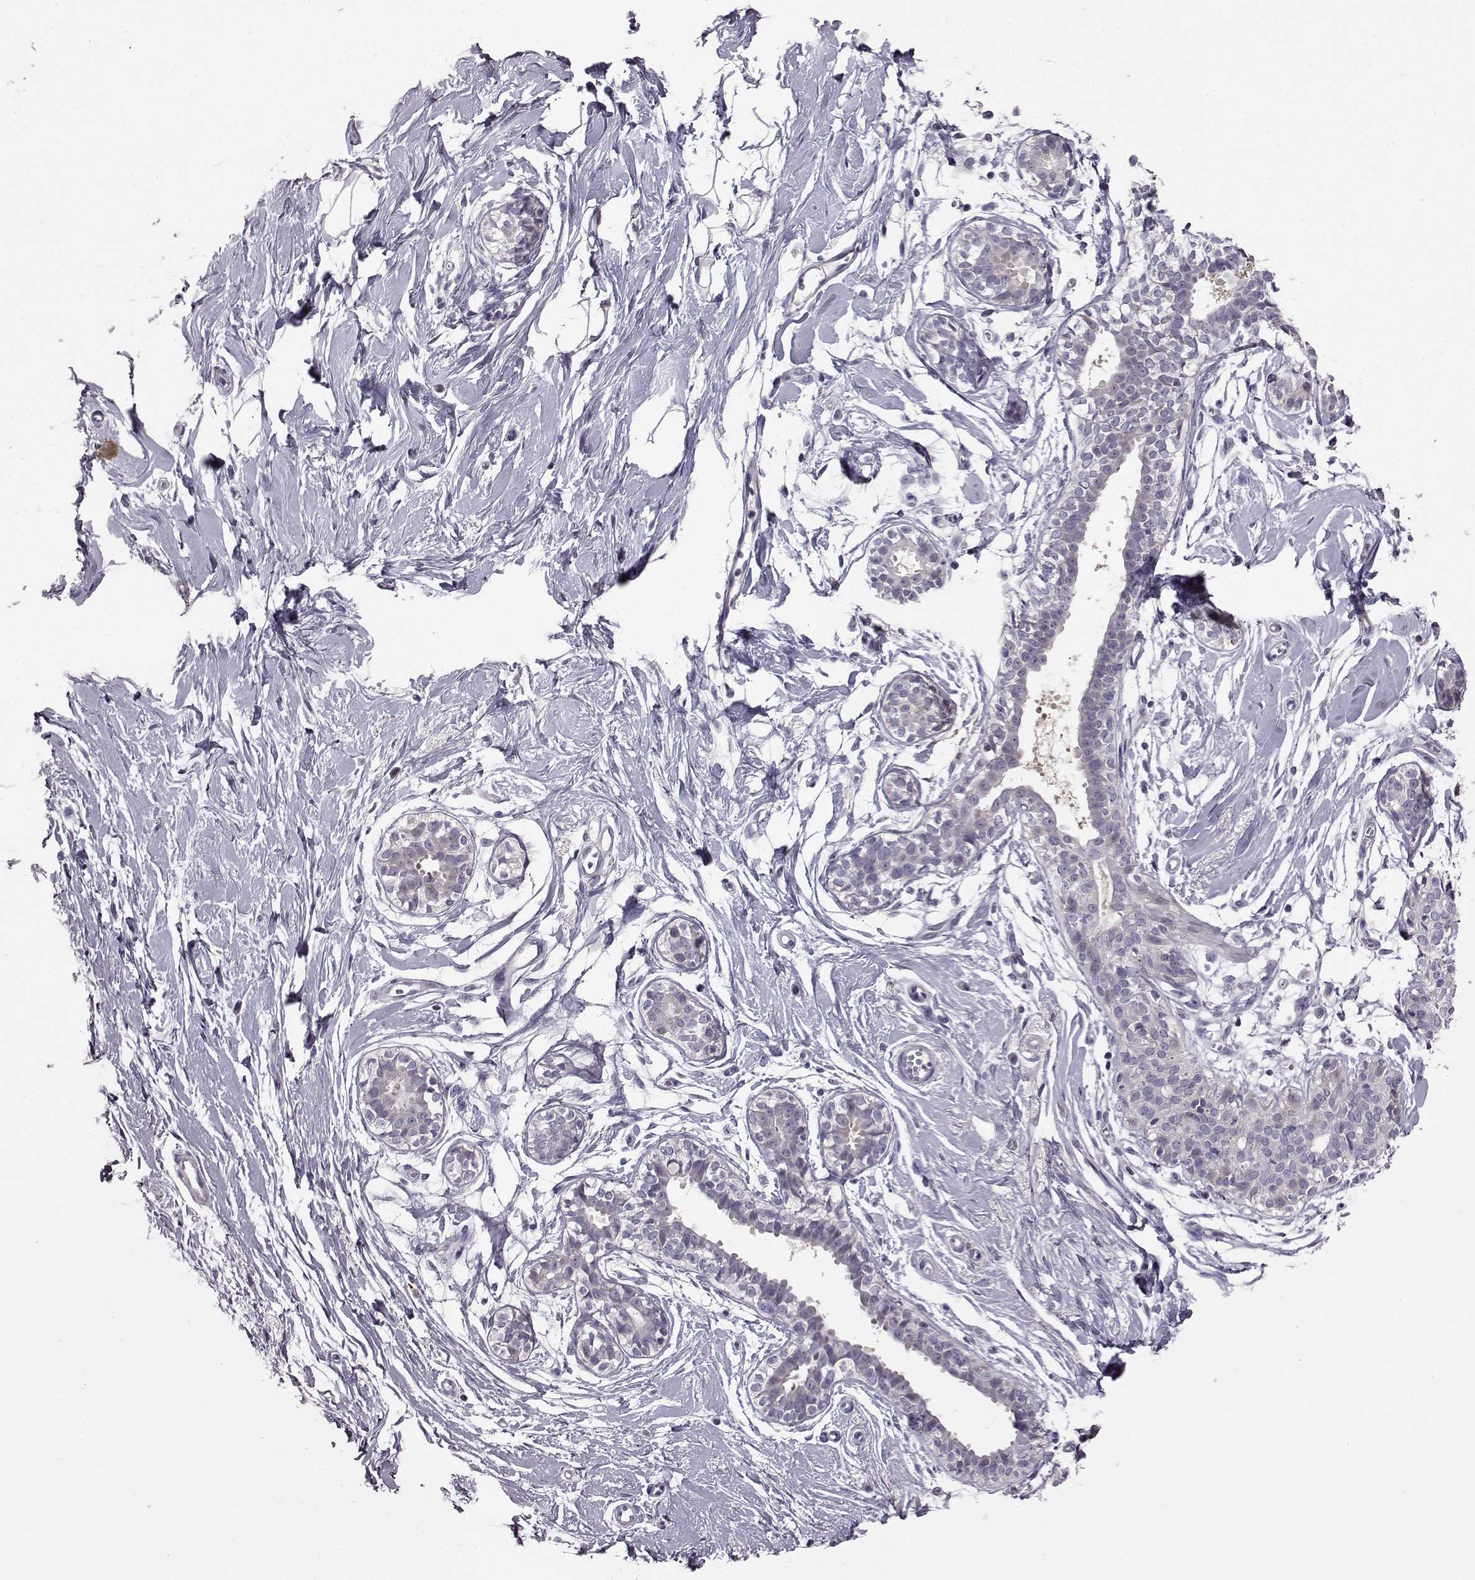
{"staining": {"intensity": "negative", "quantity": "none", "location": "none"}, "tissue": "breast", "cell_type": "Adipocytes", "image_type": "normal", "snomed": [{"axis": "morphology", "description": "Normal tissue, NOS"}, {"axis": "topography", "description": "Breast"}], "caption": "DAB (3,3'-diaminobenzidine) immunohistochemical staining of normal human breast displays no significant expression in adipocytes. The staining is performed using DAB (3,3'-diaminobenzidine) brown chromogen with nuclei counter-stained in using hematoxylin.", "gene": "ADGRG2", "patient": {"sex": "female", "age": 49}}